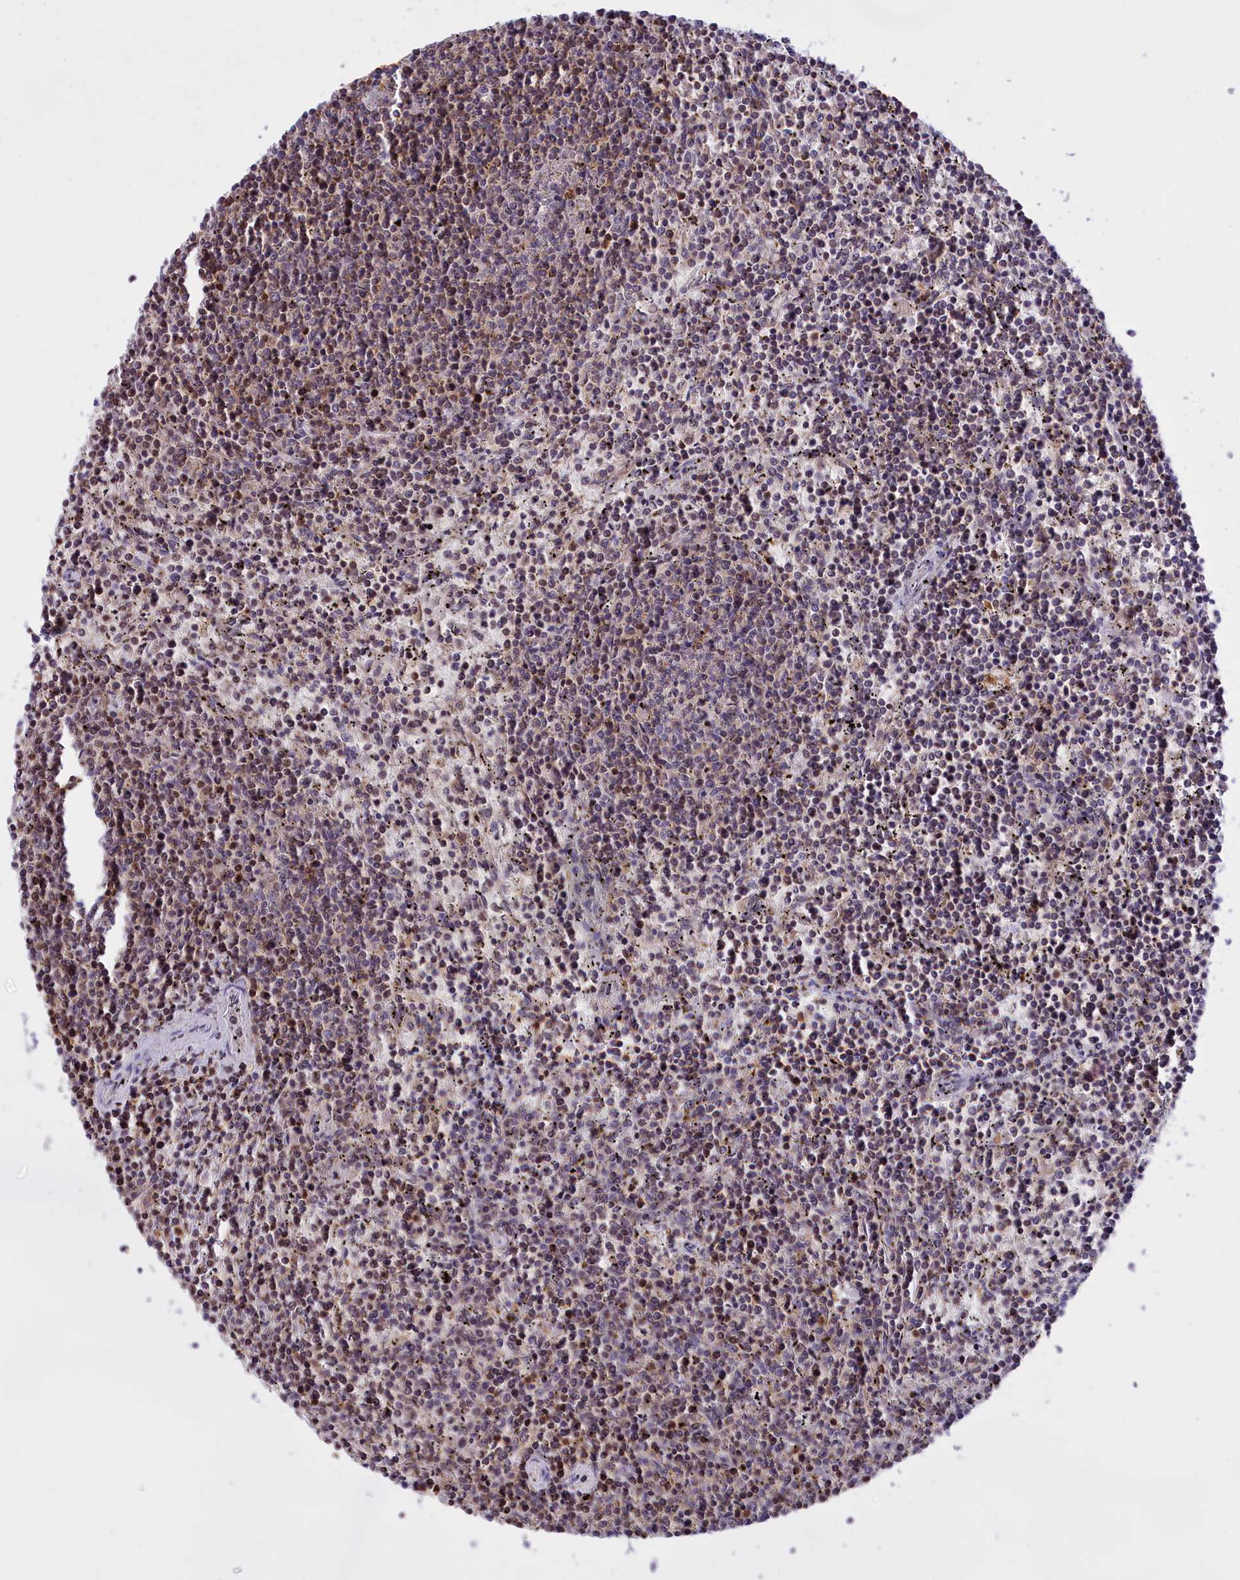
{"staining": {"intensity": "moderate", "quantity": "<25%", "location": "nuclear"}, "tissue": "lymphoma", "cell_type": "Tumor cells", "image_type": "cancer", "snomed": [{"axis": "morphology", "description": "Malignant lymphoma, non-Hodgkin's type, Low grade"}, {"axis": "topography", "description": "Spleen"}], "caption": "The micrograph shows staining of low-grade malignant lymphoma, non-Hodgkin's type, revealing moderate nuclear protein positivity (brown color) within tumor cells. (IHC, brightfield microscopy, high magnification).", "gene": "IZUMO2", "patient": {"sex": "female", "age": 50}}